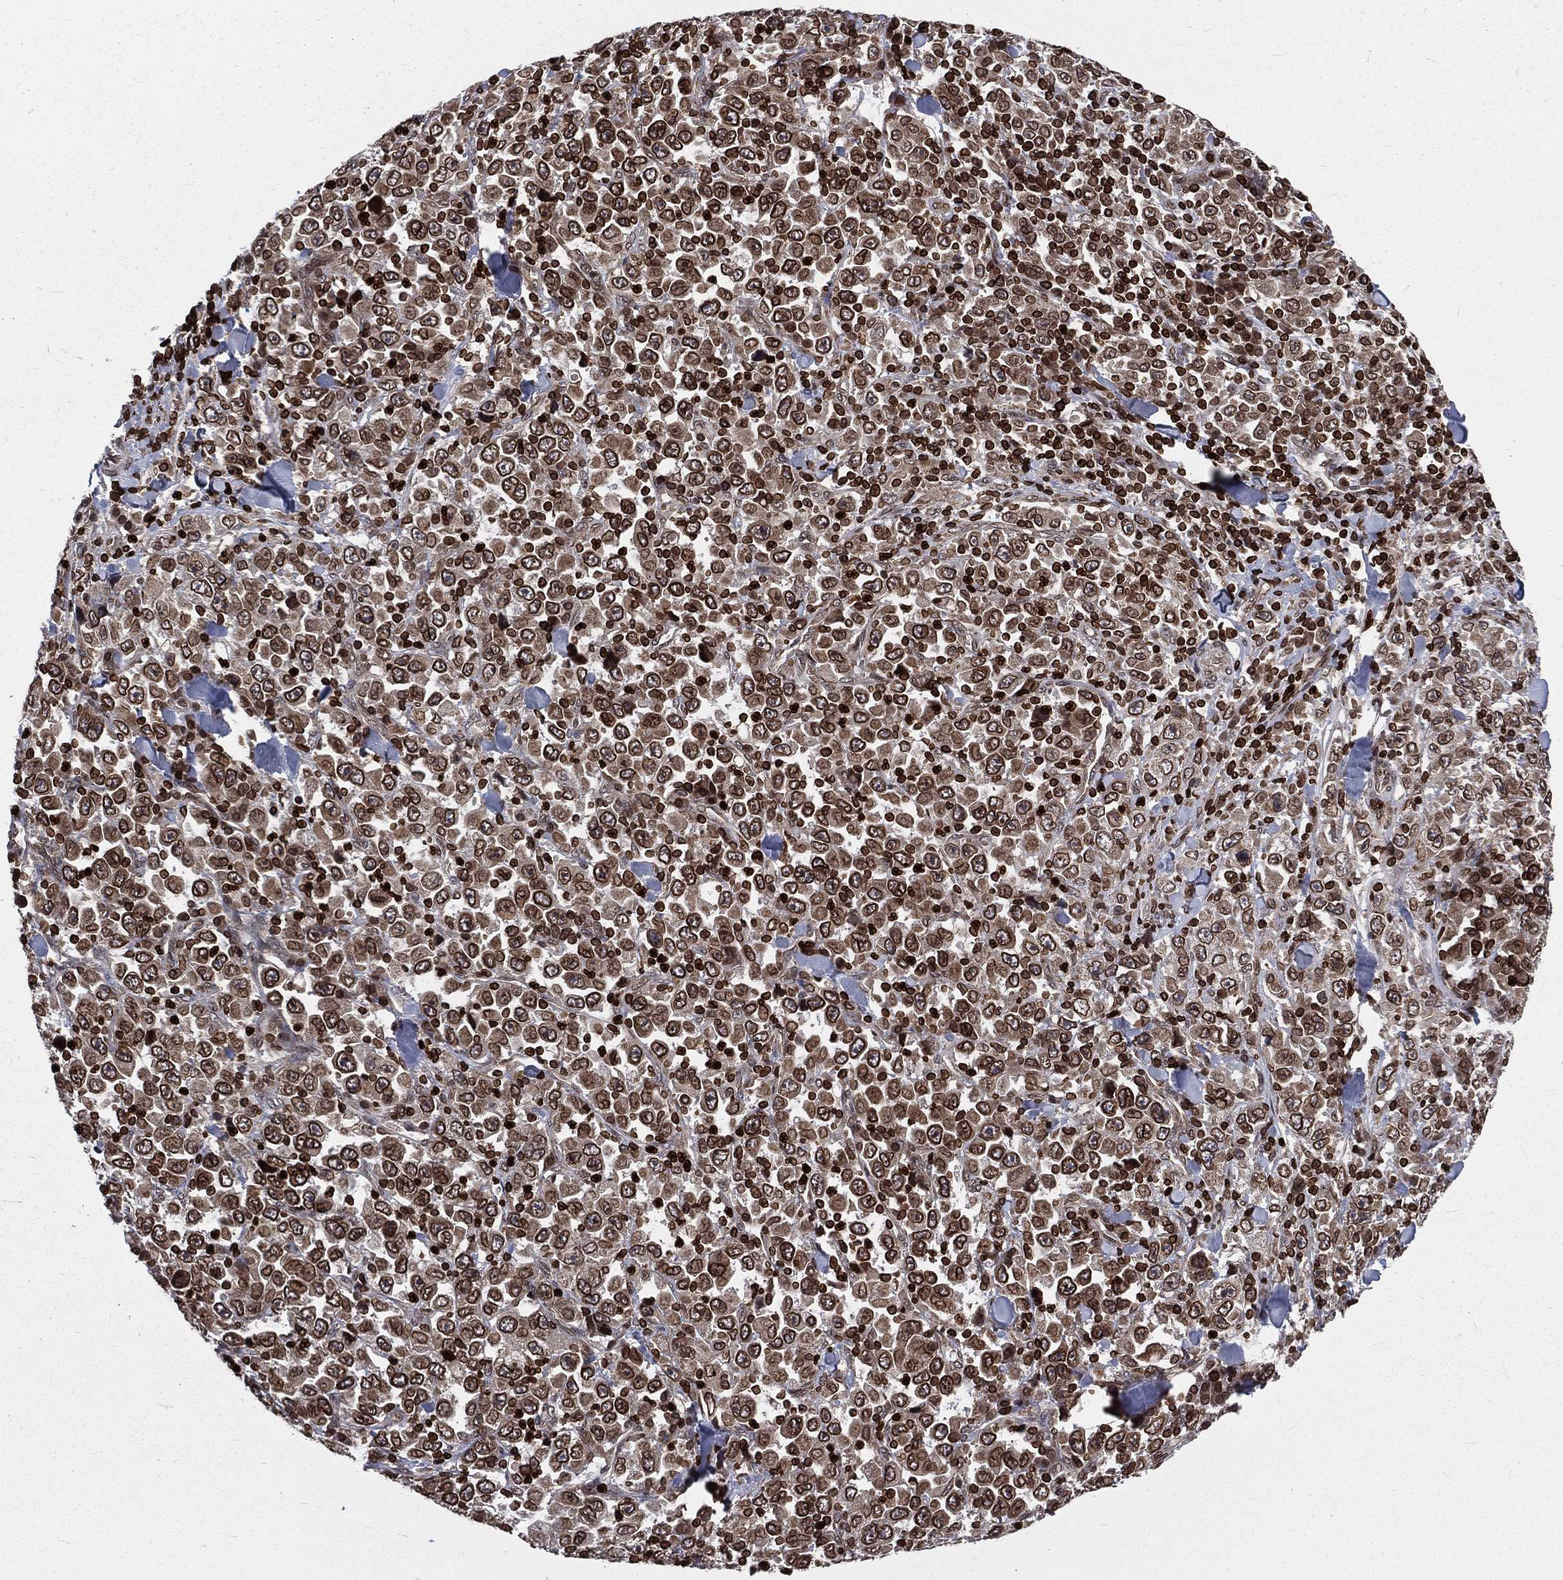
{"staining": {"intensity": "strong", "quantity": ">75%", "location": "cytoplasmic/membranous,nuclear"}, "tissue": "stomach cancer", "cell_type": "Tumor cells", "image_type": "cancer", "snomed": [{"axis": "morphology", "description": "Normal tissue, NOS"}, {"axis": "morphology", "description": "Adenocarcinoma, NOS"}, {"axis": "topography", "description": "Stomach, upper"}, {"axis": "topography", "description": "Stomach"}], "caption": "Immunohistochemistry of stomach adenocarcinoma reveals high levels of strong cytoplasmic/membranous and nuclear expression in approximately >75% of tumor cells.", "gene": "LBR", "patient": {"sex": "male", "age": 59}}